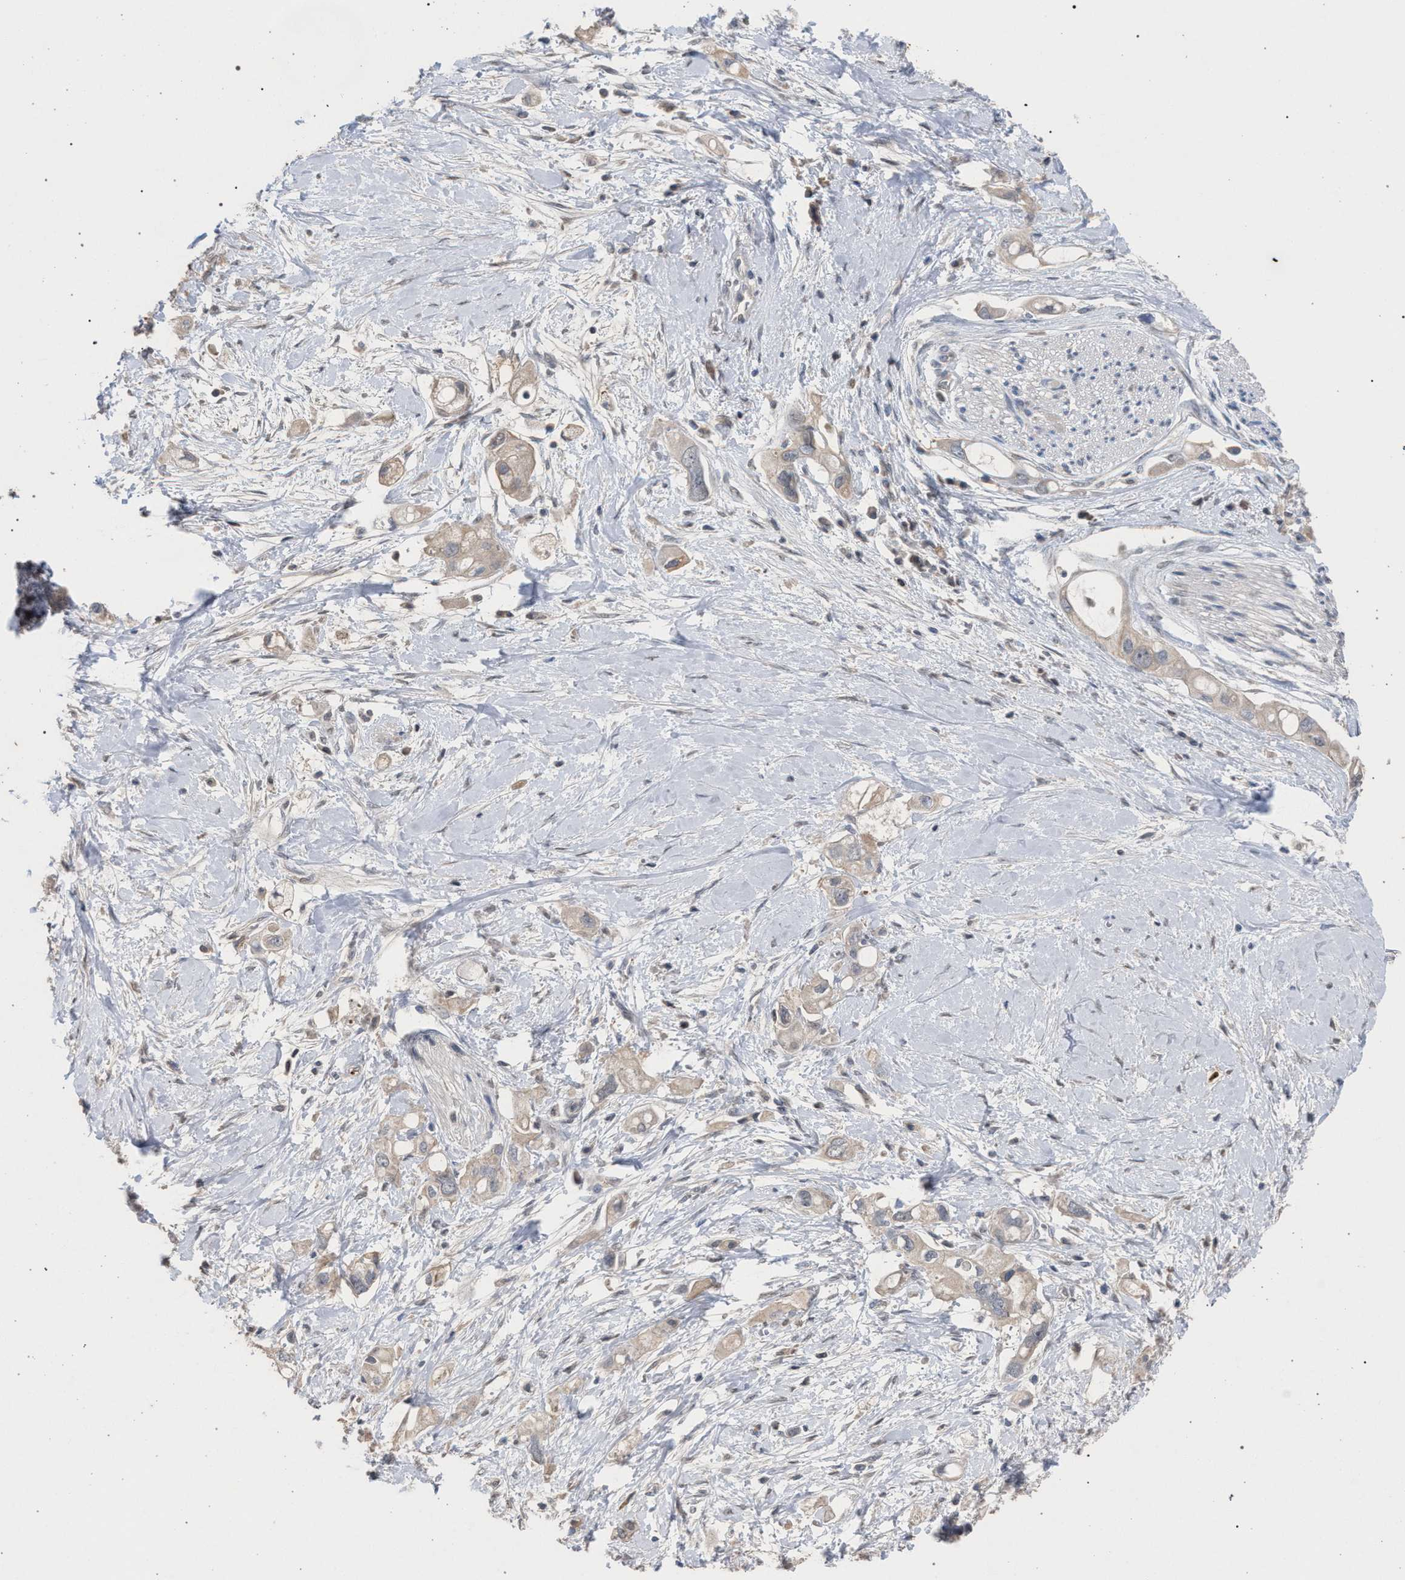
{"staining": {"intensity": "weak", "quantity": "<25%", "location": "cytoplasmic/membranous"}, "tissue": "pancreatic cancer", "cell_type": "Tumor cells", "image_type": "cancer", "snomed": [{"axis": "morphology", "description": "Adenocarcinoma, NOS"}, {"axis": "topography", "description": "Pancreas"}], "caption": "Tumor cells show no significant protein positivity in pancreatic cancer (adenocarcinoma).", "gene": "TECPR1", "patient": {"sex": "female", "age": 56}}